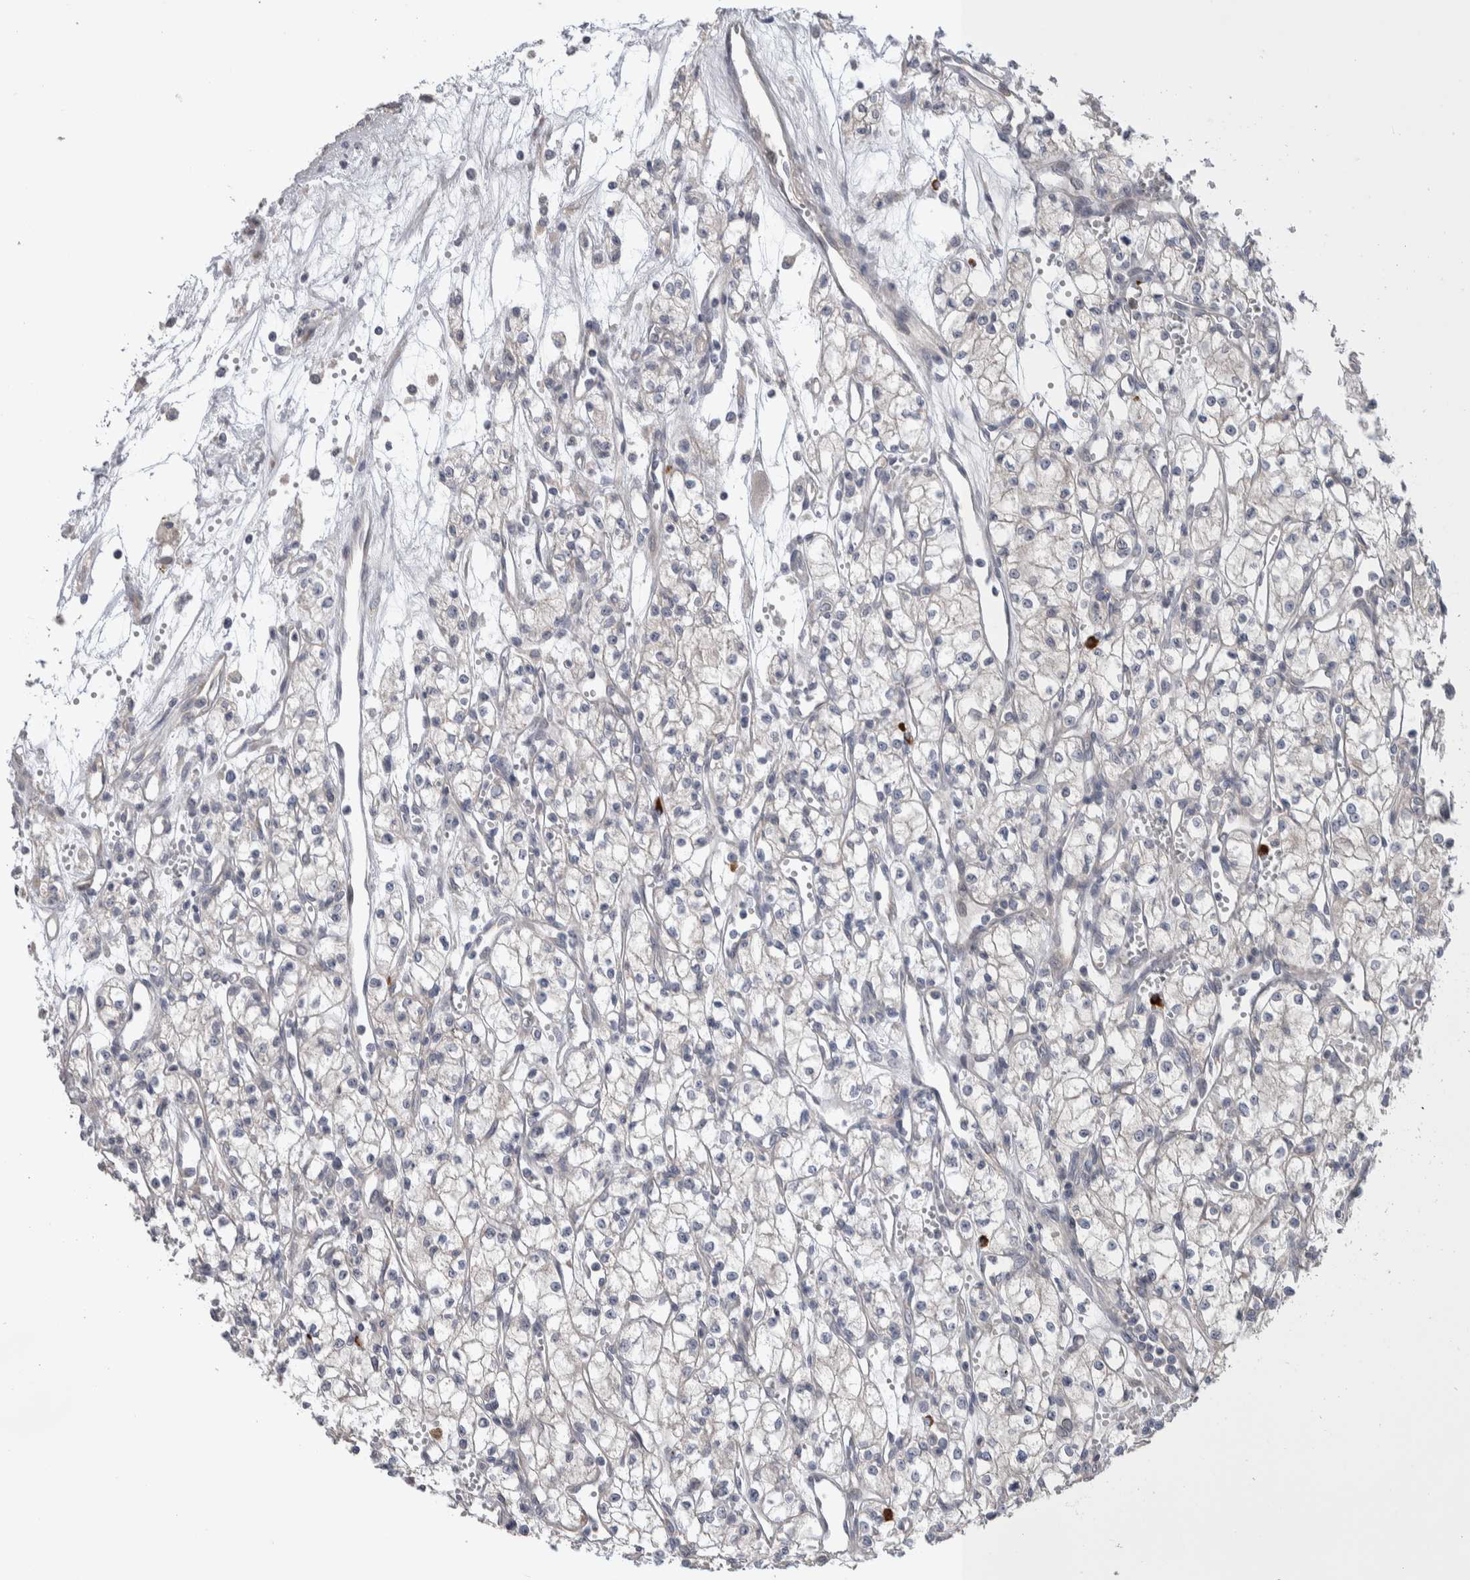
{"staining": {"intensity": "negative", "quantity": "none", "location": "none"}, "tissue": "renal cancer", "cell_type": "Tumor cells", "image_type": "cancer", "snomed": [{"axis": "morphology", "description": "Adenocarcinoma, NOS"}, {"axis": "topography", "description": "Kidney"}], "caption": "Tumor cells show no significant staining in adenocarcinoma (renal).", "gene": "IBTK", "patient": {"sex": "male", "age": 59}}